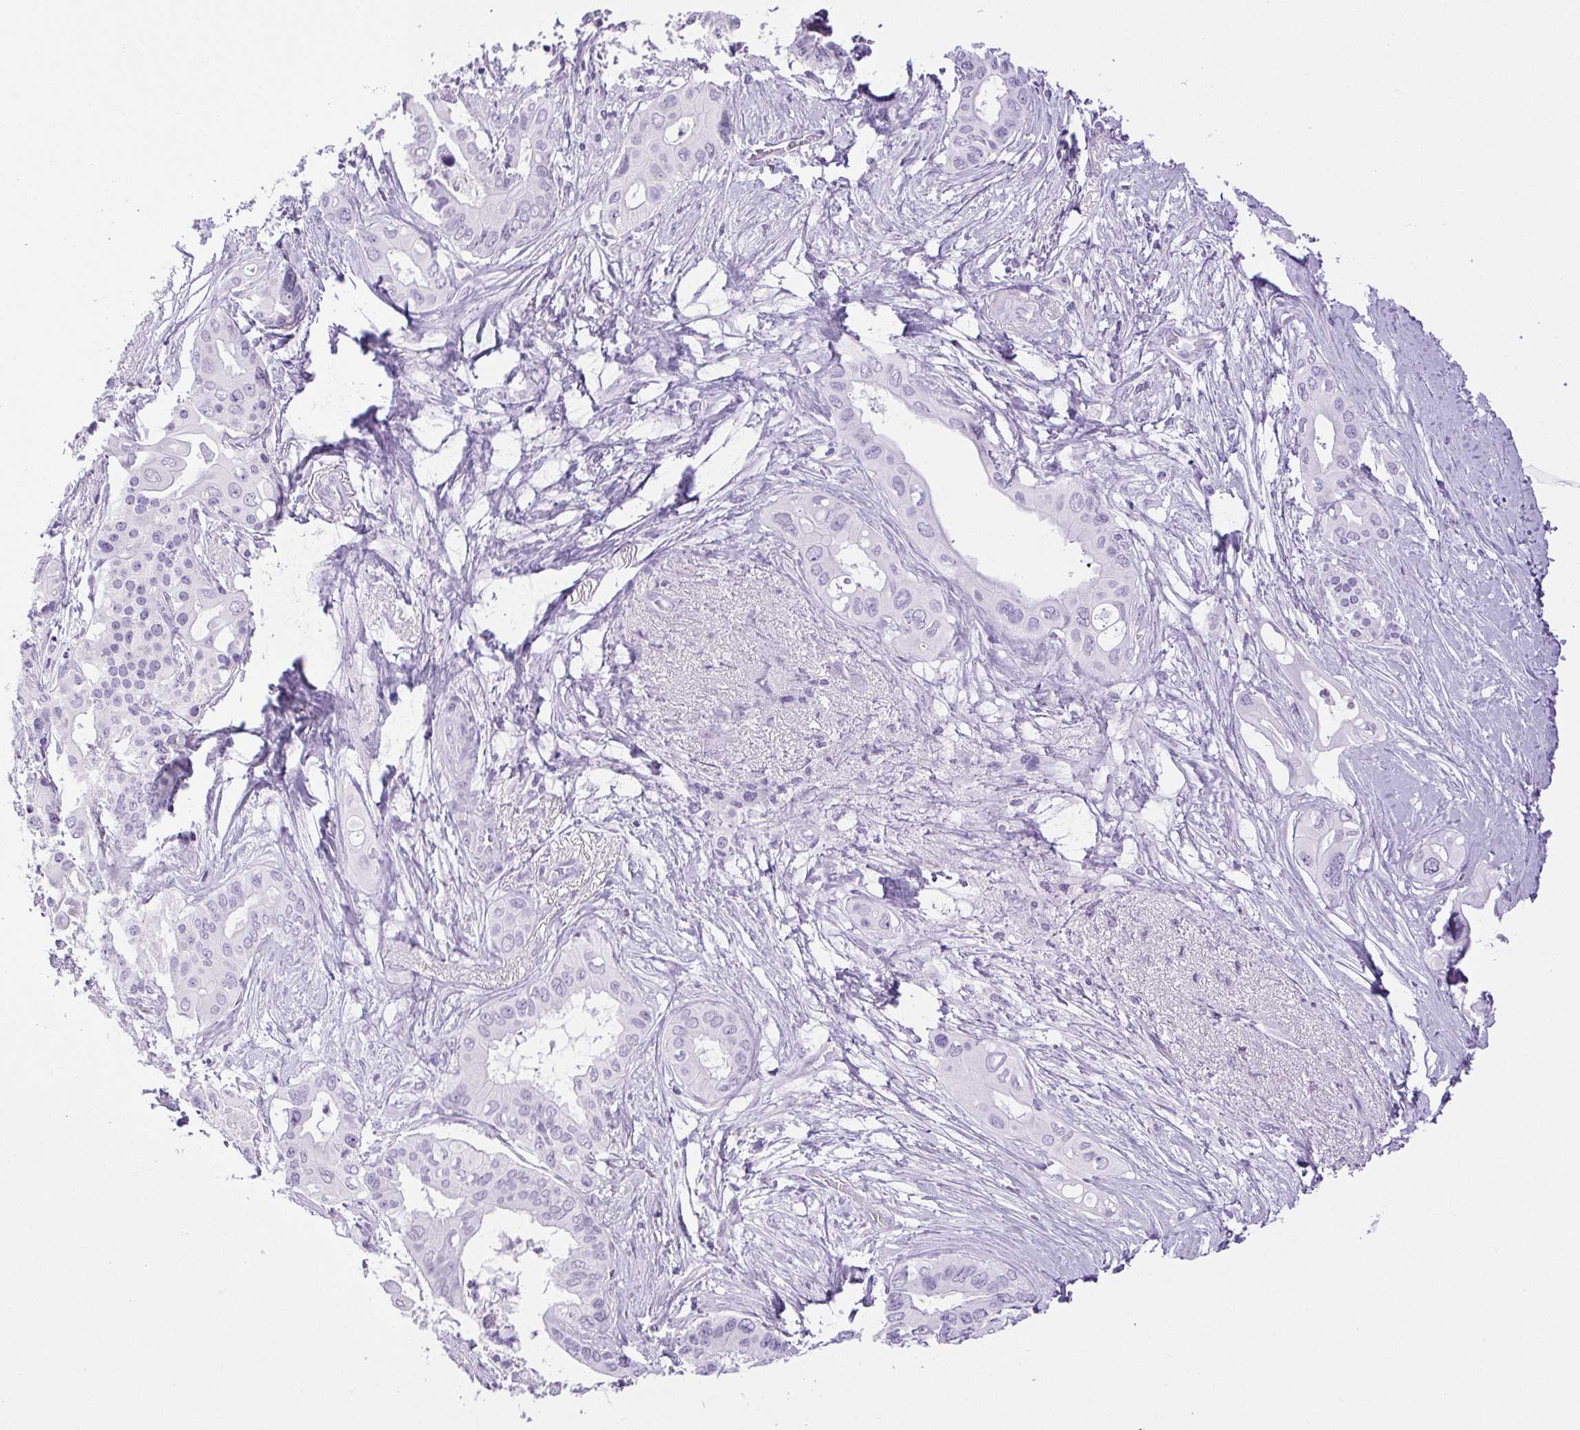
{"staining": {"intensity": "negative", "quantity": "none", "location": "none"}, "tissue": "pancreatic cancer", "cell_type": "Tumor cells", "image_type": "cancer", "snomed": [{"axis": "morphology", "description": "Adenocarcinoma, NOS"}, {"axis": "topography", "description": "Pancreas"}], "caption": "IHC histopathology image of neoplastic tissue: human pancreatic adenocarcinoma stained with DAB shows no significant protein positivity in tumor cells.", "gene": "HLA-G", "patient": {"sex": "female", "age": 77}}